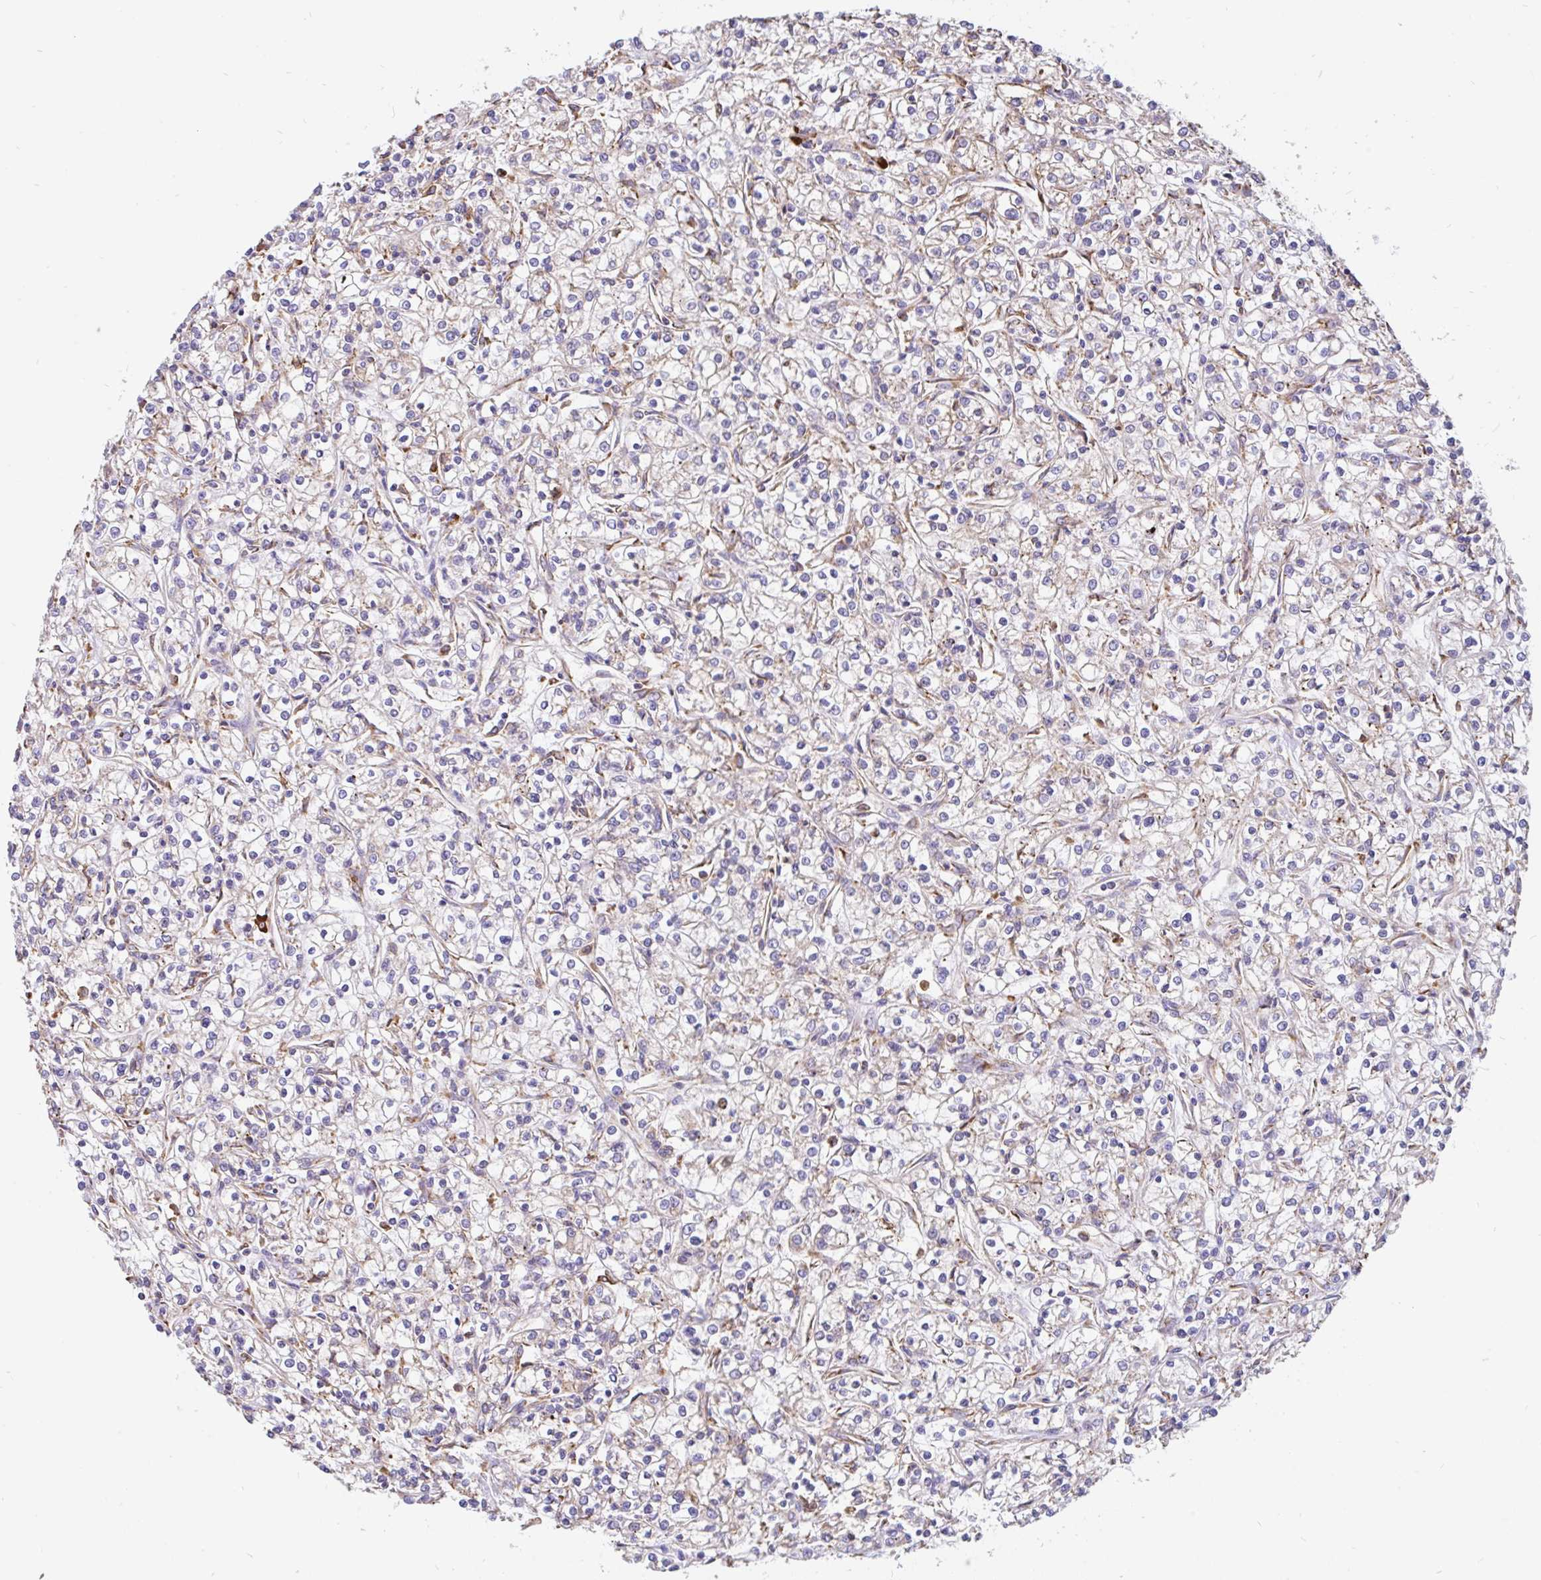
{"staining": {"intensity": "weak", "quantity": "25%-75%", "location": "cytoplasmic/membranous"}, "tissue": "renal cancer", "cell_type": "Tumor cells", "image_type": "cancer", "snomed": [{"axis": "morphology", "description": "Adenocarcinoma, NOS"}, {"axis": "topography", "description": "Kidney"}], "caption": "Human adenocarcinoma (renal) stained with a protein marker exhibits weak staining in tumor cells.", "gene": "EML5", "patient": {"sex": "female", "age": 59}}